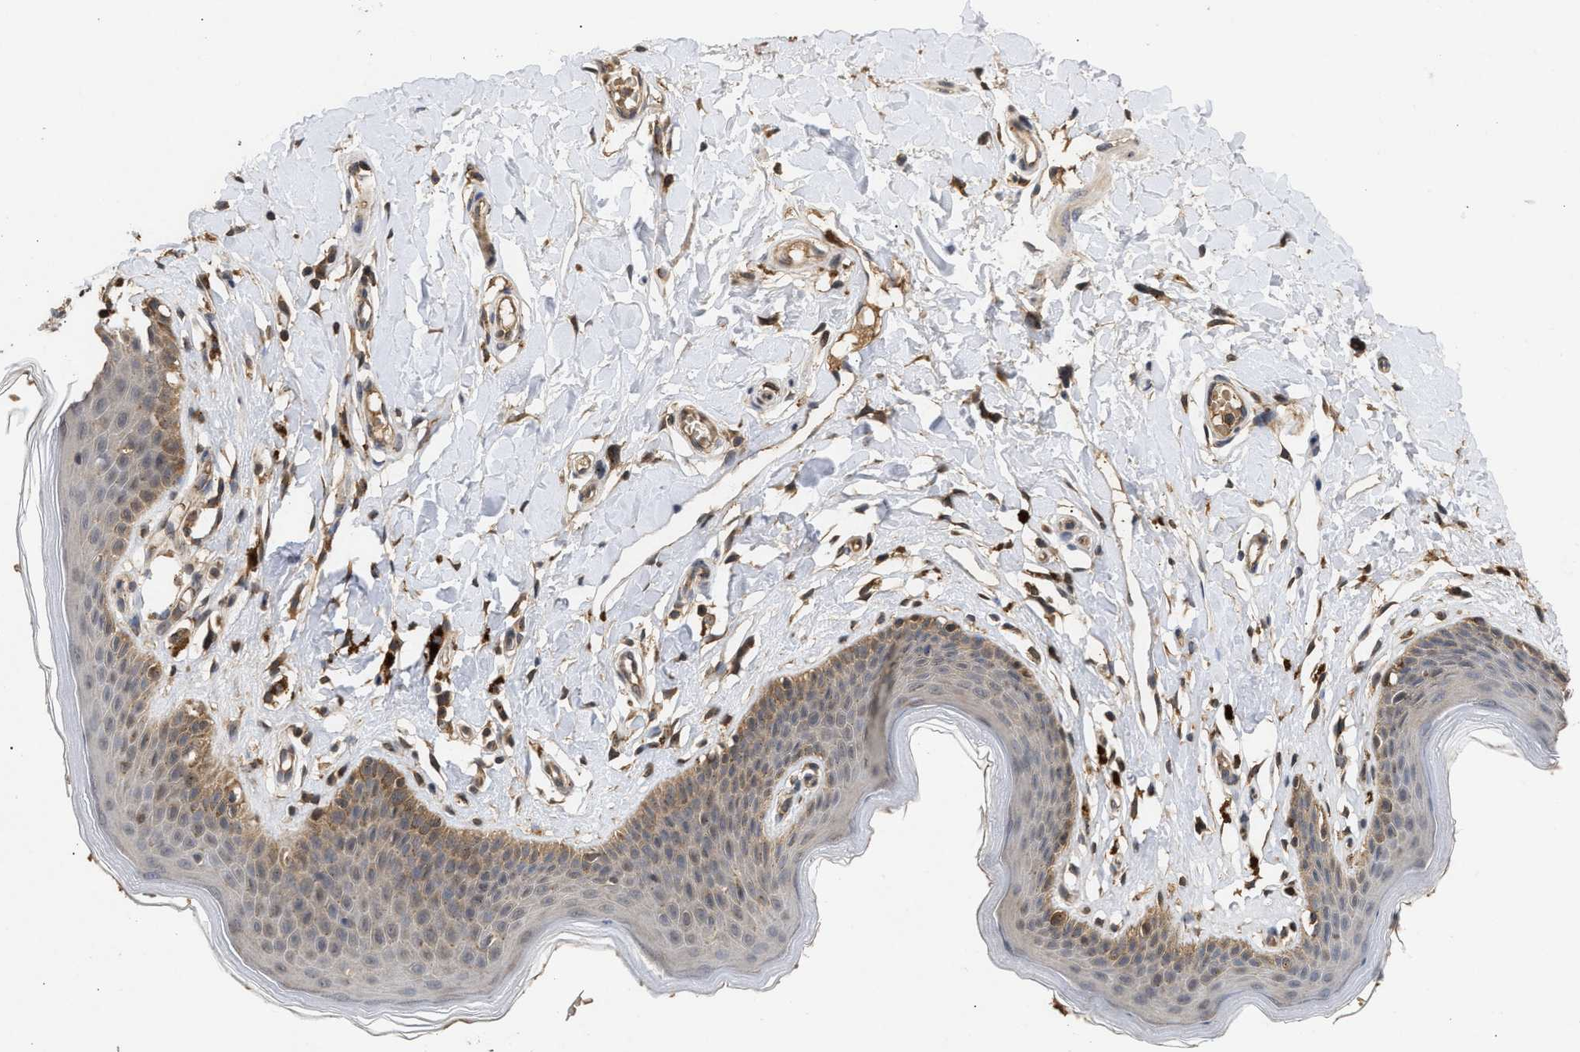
{"staining": {"intensity": "moderate", "quantity": "<25%", "location": "cytoplasmic/membranous"}, "tissue": "skin", "cell_type": "Epidermal cells", "image_type": "normal", "snomed": [{"axis": "morphology", "description": "Normal tissue, NOS"}, {"axis": "topography", "description": "Vulva"}], "caption": "DAB immunohistochemical staining of unremarkable human skin shows moderate cytoplasmic/membranous protein positivity in approximately <25% of epidermal cells. The staining was performed using DAB to visualize the protein expression in brown, while the nuclei were stained in blue with hematoxylin (Magnification: 20x).", "gene": "FITM1", "patient": {"sex": "female", "age": 66}}